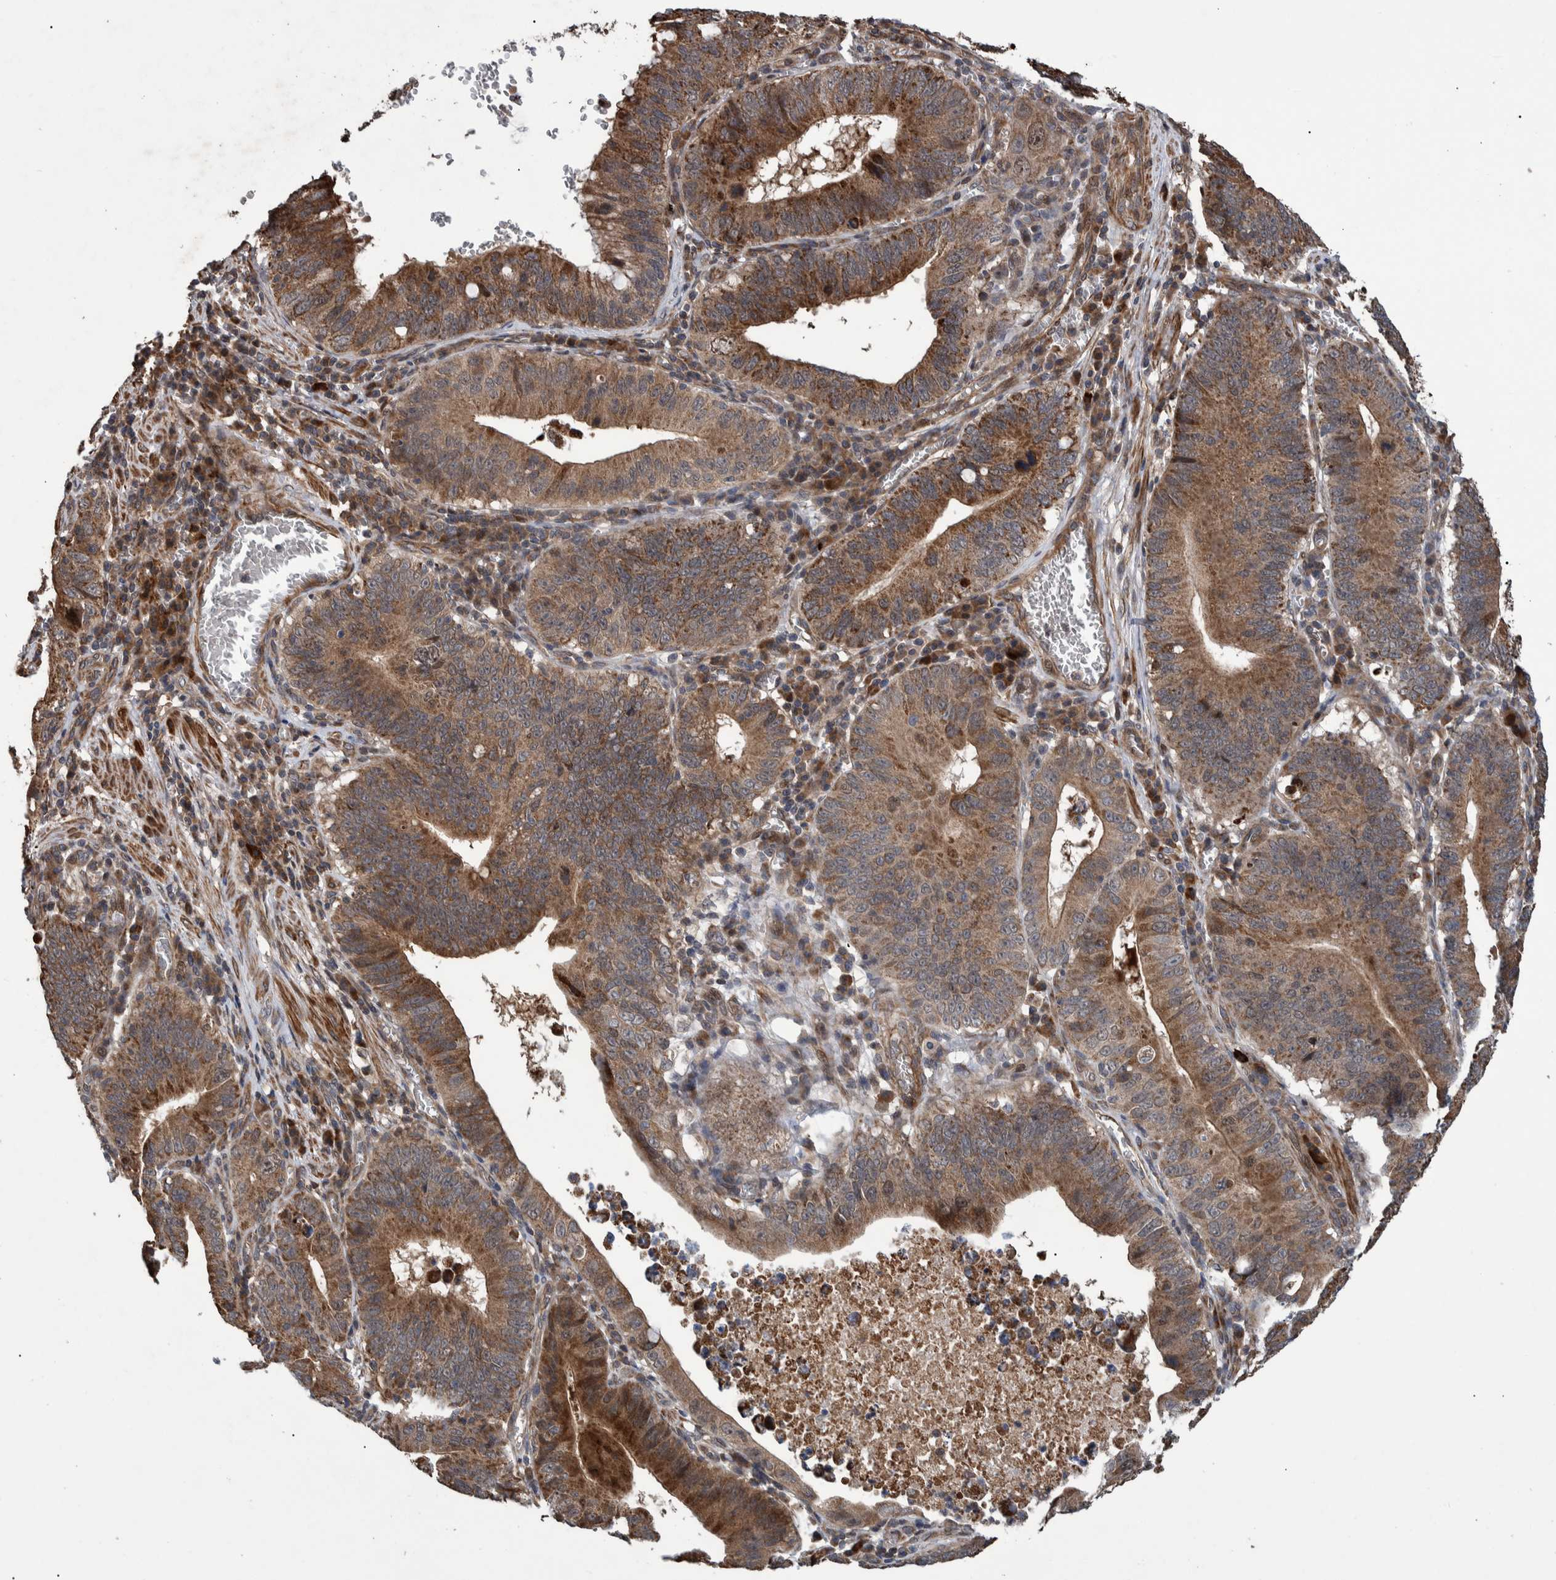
{"staining": {"intensity": "moderate", "quantity": ">75%", "location": "cytoplasmic/membranous"}, "tissue": "stomach cancer", "cell_type": "Tumor cells", "image_type": "cancer", "snomed": [{"axis": "morphology", "description": "Adenocarcinoma, NOS"}, {"axis": "topography", "description": "Stomach"}, {"axis": "topography", "description": "Gastric cardia"}], "caption": "Approximately >75% of tumor cells in stomach cancer (adenocarcinoma) display moderate cytoplasmic/membranous protein positivity as visualized by brown immunohistochemical staining.", "gene": "B3GNTL1", "patient": {"sex": "male", "age": 59}}